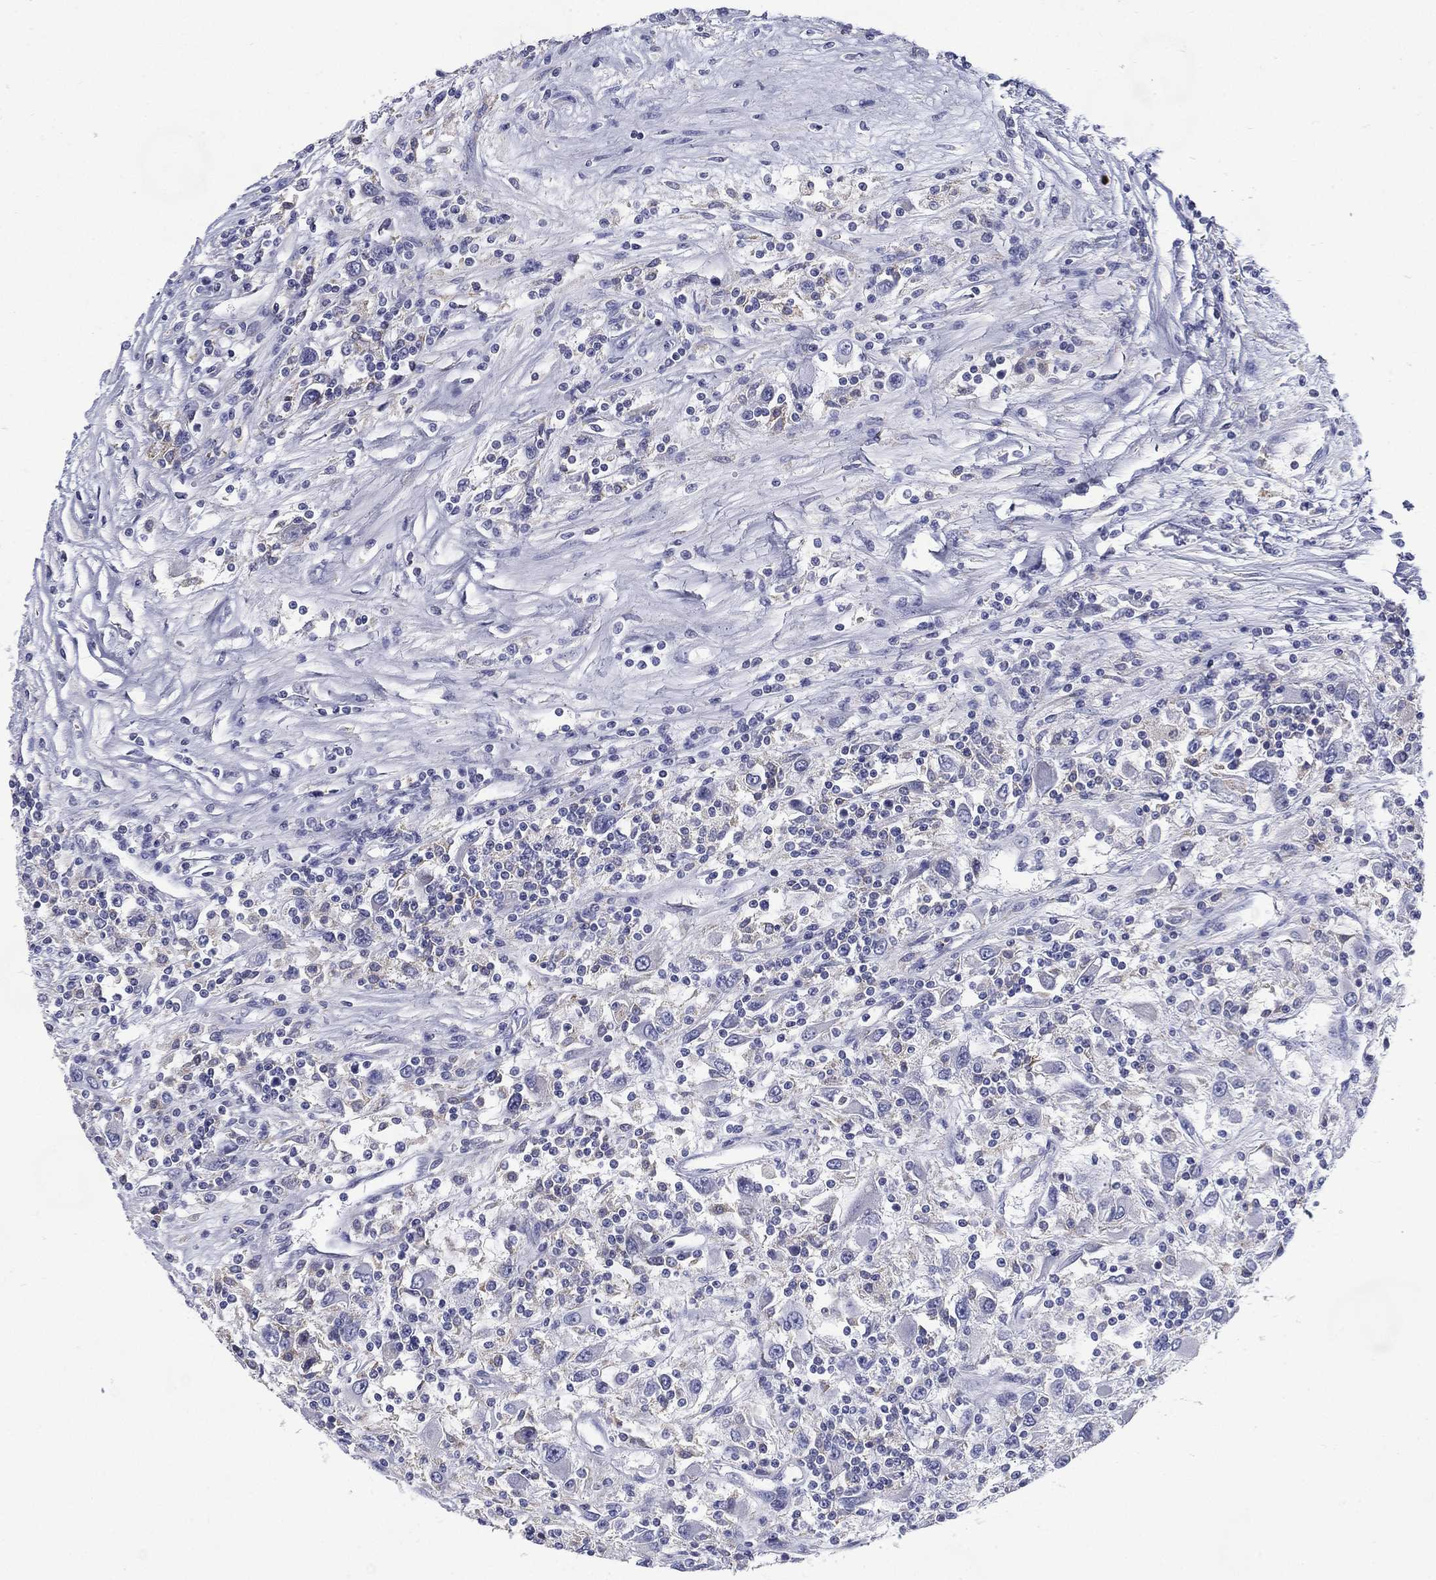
{"staining": {"intensity": "negative", "quantity": "none", "location": "none"}, "tissue": "renal cancer", "cell_type": "Tumor cells", "image_type": "cancer", "snomed": [{"axis": "morphology", "description": "Adenocarcinoma, NOS"}, {"axis": "topography", "description": "Kidney"}], "caption": "Protein analysis of renal cancer (adenocarcinoma) reveals no significant expression in tumor cells.", "gene": "C19orf18", "patient": {"sex": "female", "age": 67}}